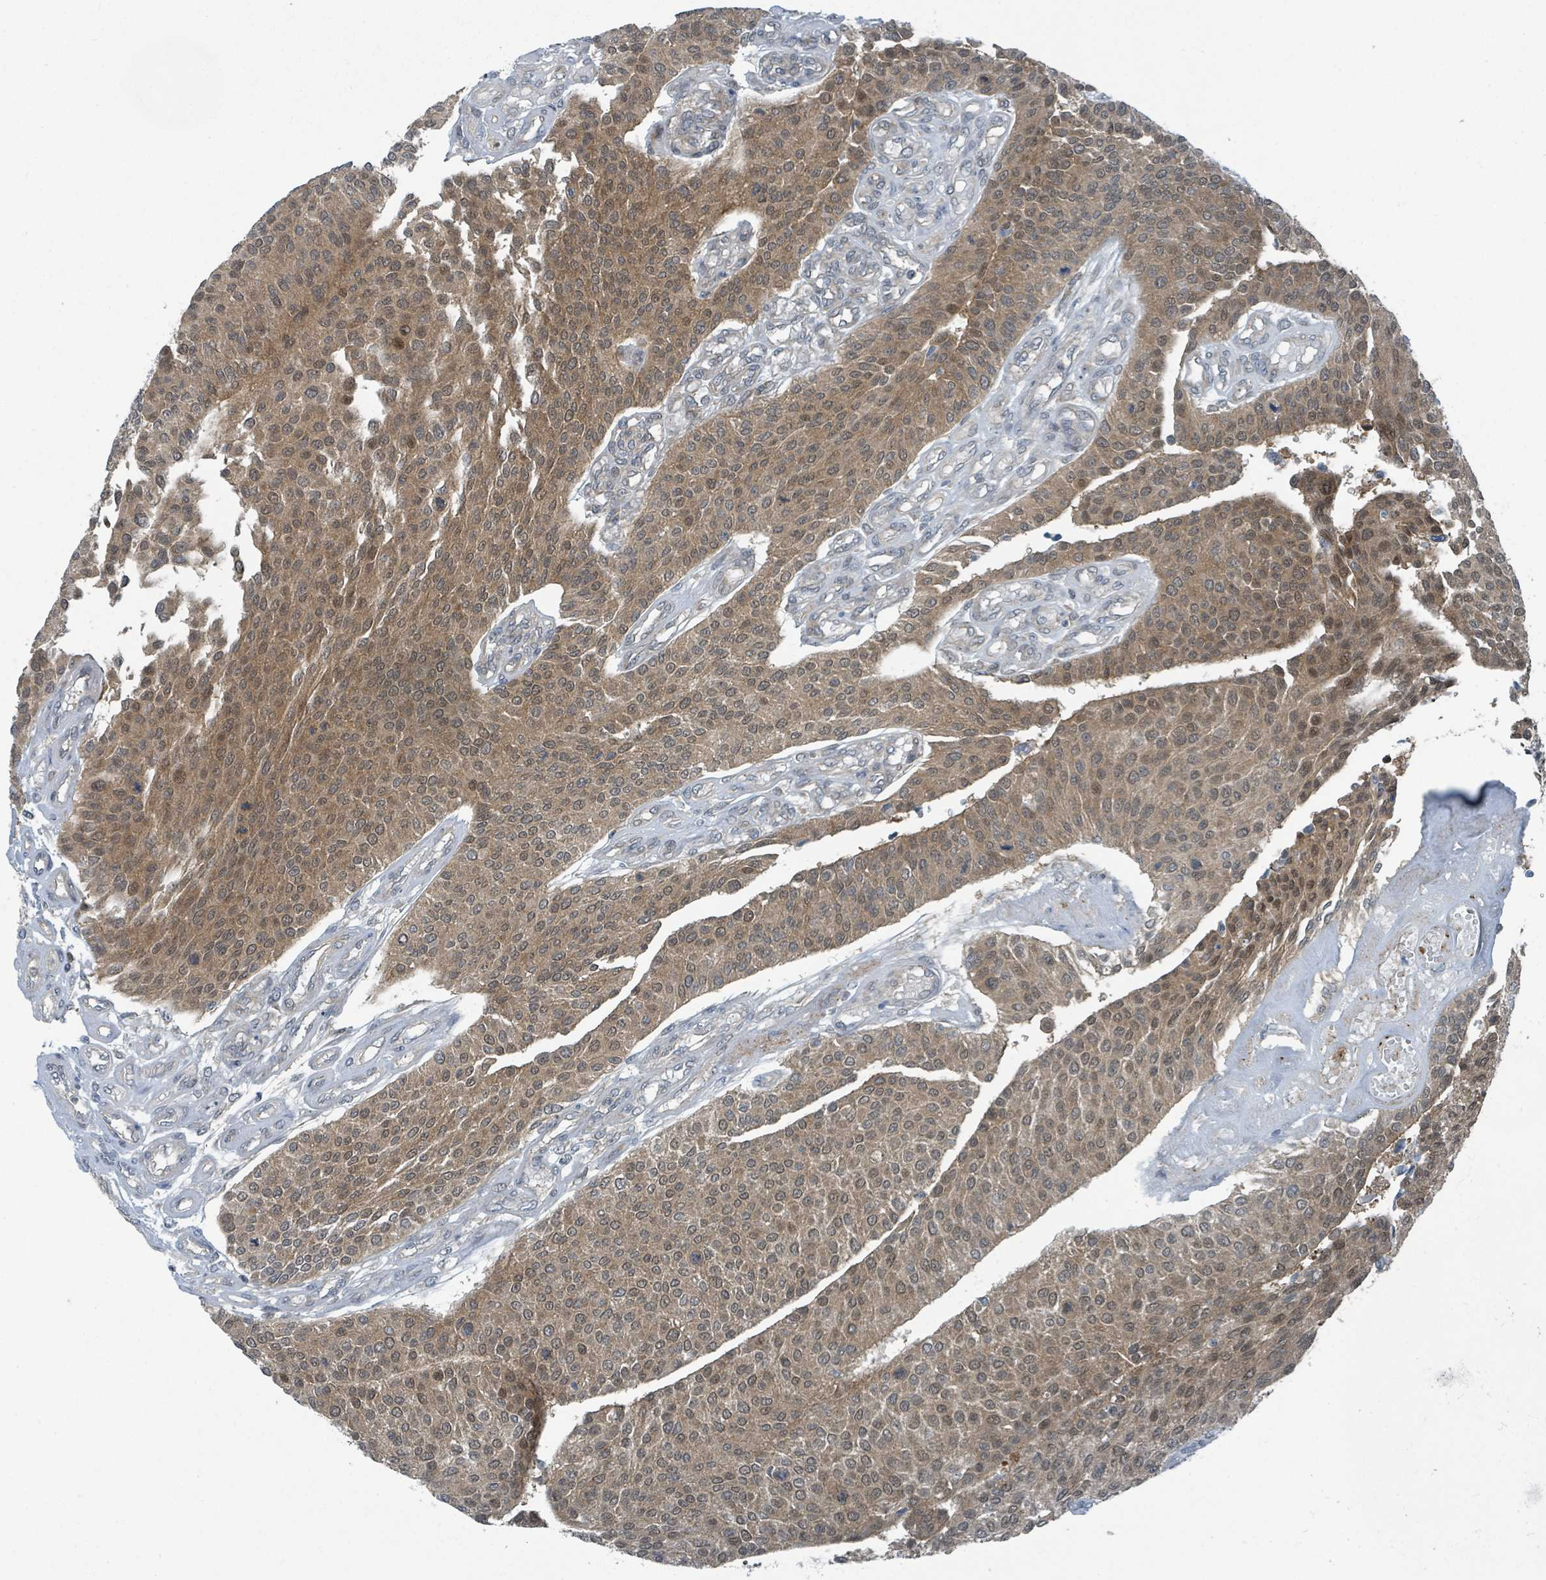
{"staining": {"intensity": "moderate", "quantity": ">75%", "location": "cytoplasmic/membranous,nuclear"}, "tissue": "urothelial cancer", "cell_type": "Tumor cells", "image_type": "cancer", "snomed": [{"axis": "morphology", "description": "Urothelial carcinoma, NOS"}, {"axis": "topography", "description": "Urinary bladder"}], "caption": "Transitional cell carcinoma tissue shows moderate cytoplasmic/membranous and nuclear positivity in about >75% of tumor cells, visualized by immunohistochemistry.", "gene": "GOLGA7", "patient": {"sex": "male", "age": 55}}